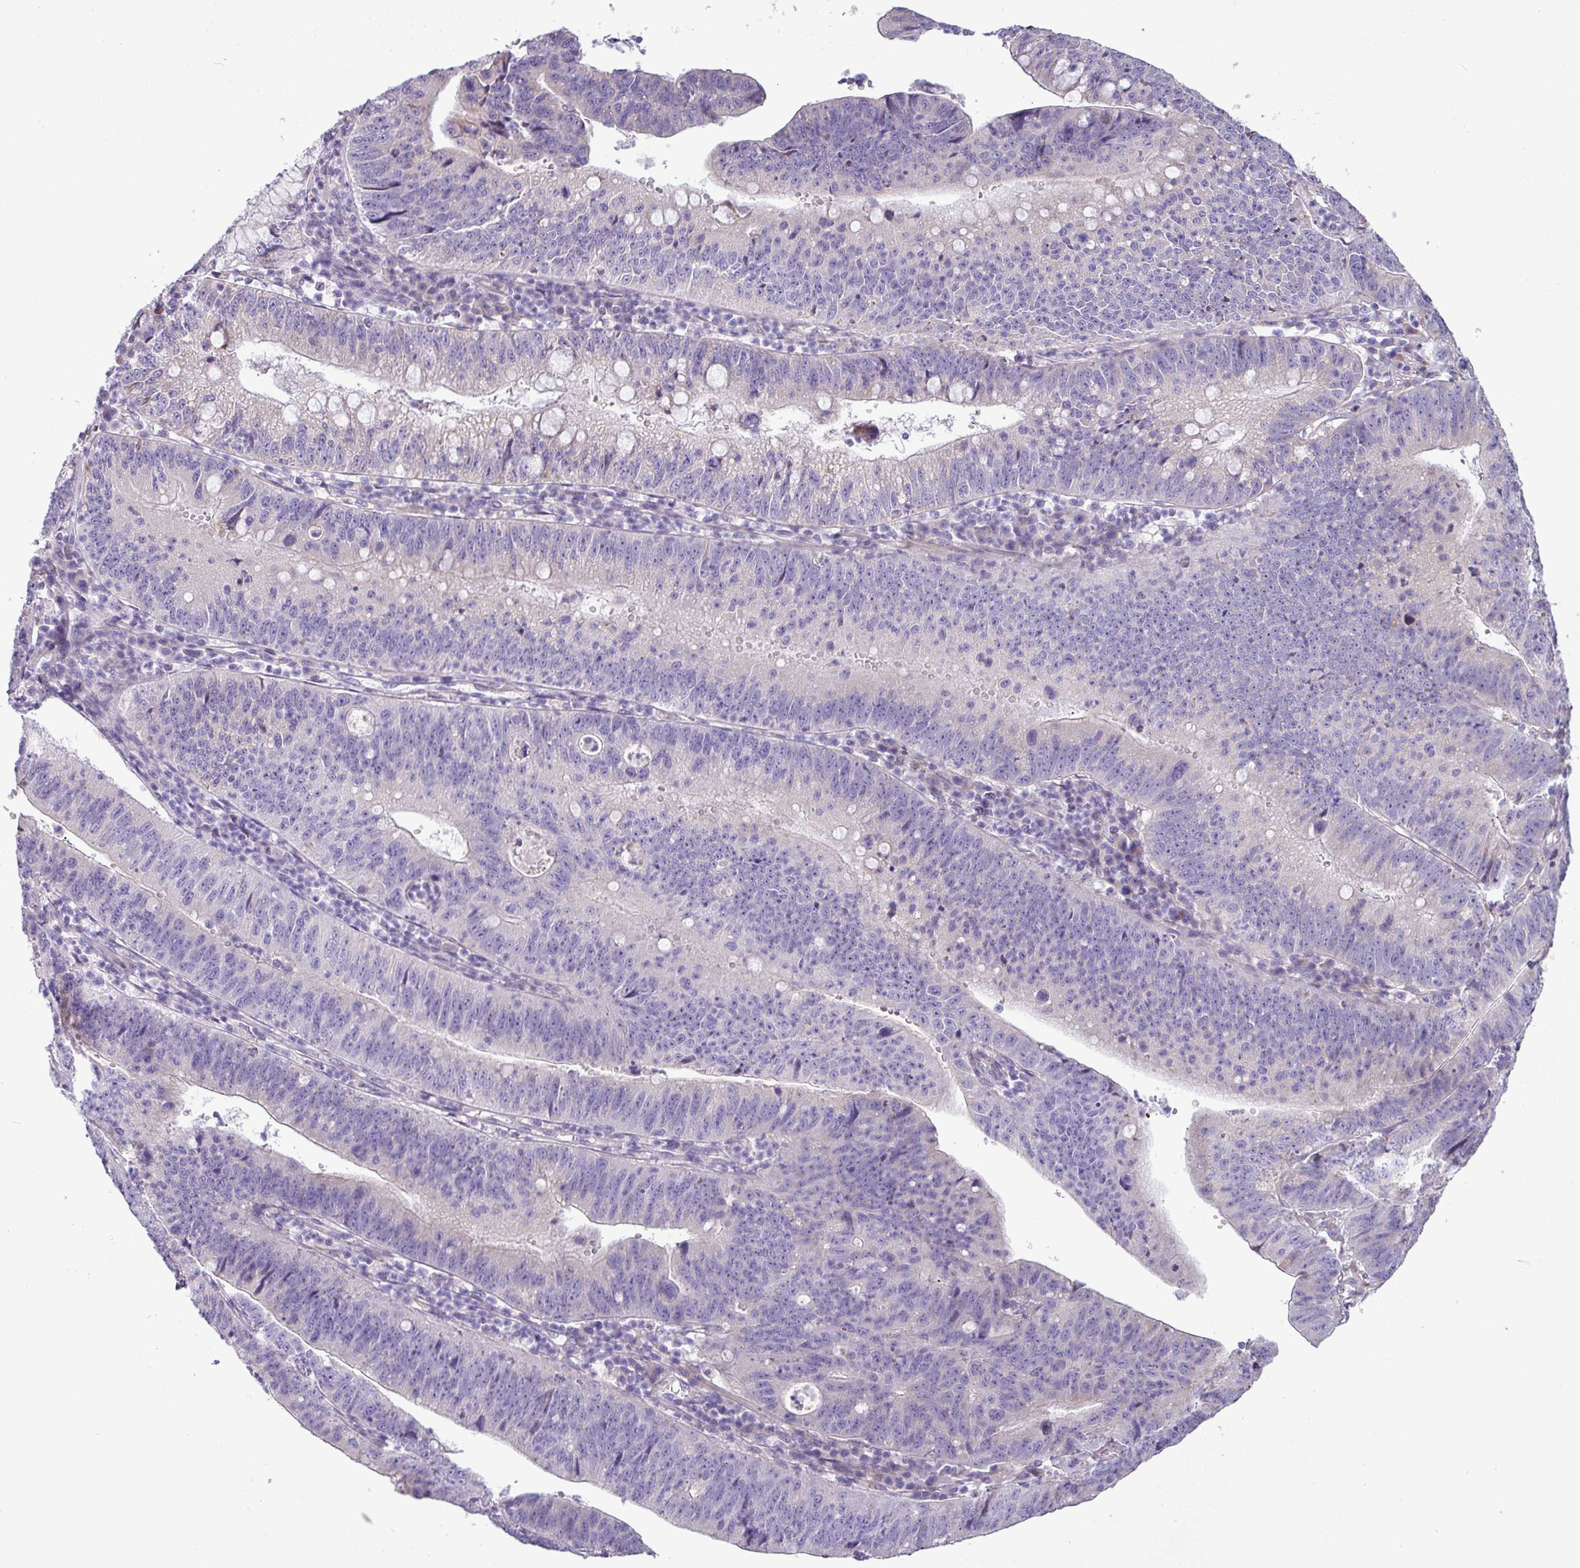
{"staining": {"intensity": "negative", "quantity": "none", "location": "none"}, "tissue": "stomach cancer", "cell_type": "Tumor cells", "image_type": "cancer", "snomed": [{"axis": "morphology", "description": "Adenocarcinoma, NOS"}, {"axis": "topography", "description": "Stomach"}], "caption": "Immunohistochemistry (IHC) of stomach cancer (adenocarcinoma) demonstrates no staining in tumor cells.", "gene": "IRGC", "patient": {"sex": "male", "age": 59}}